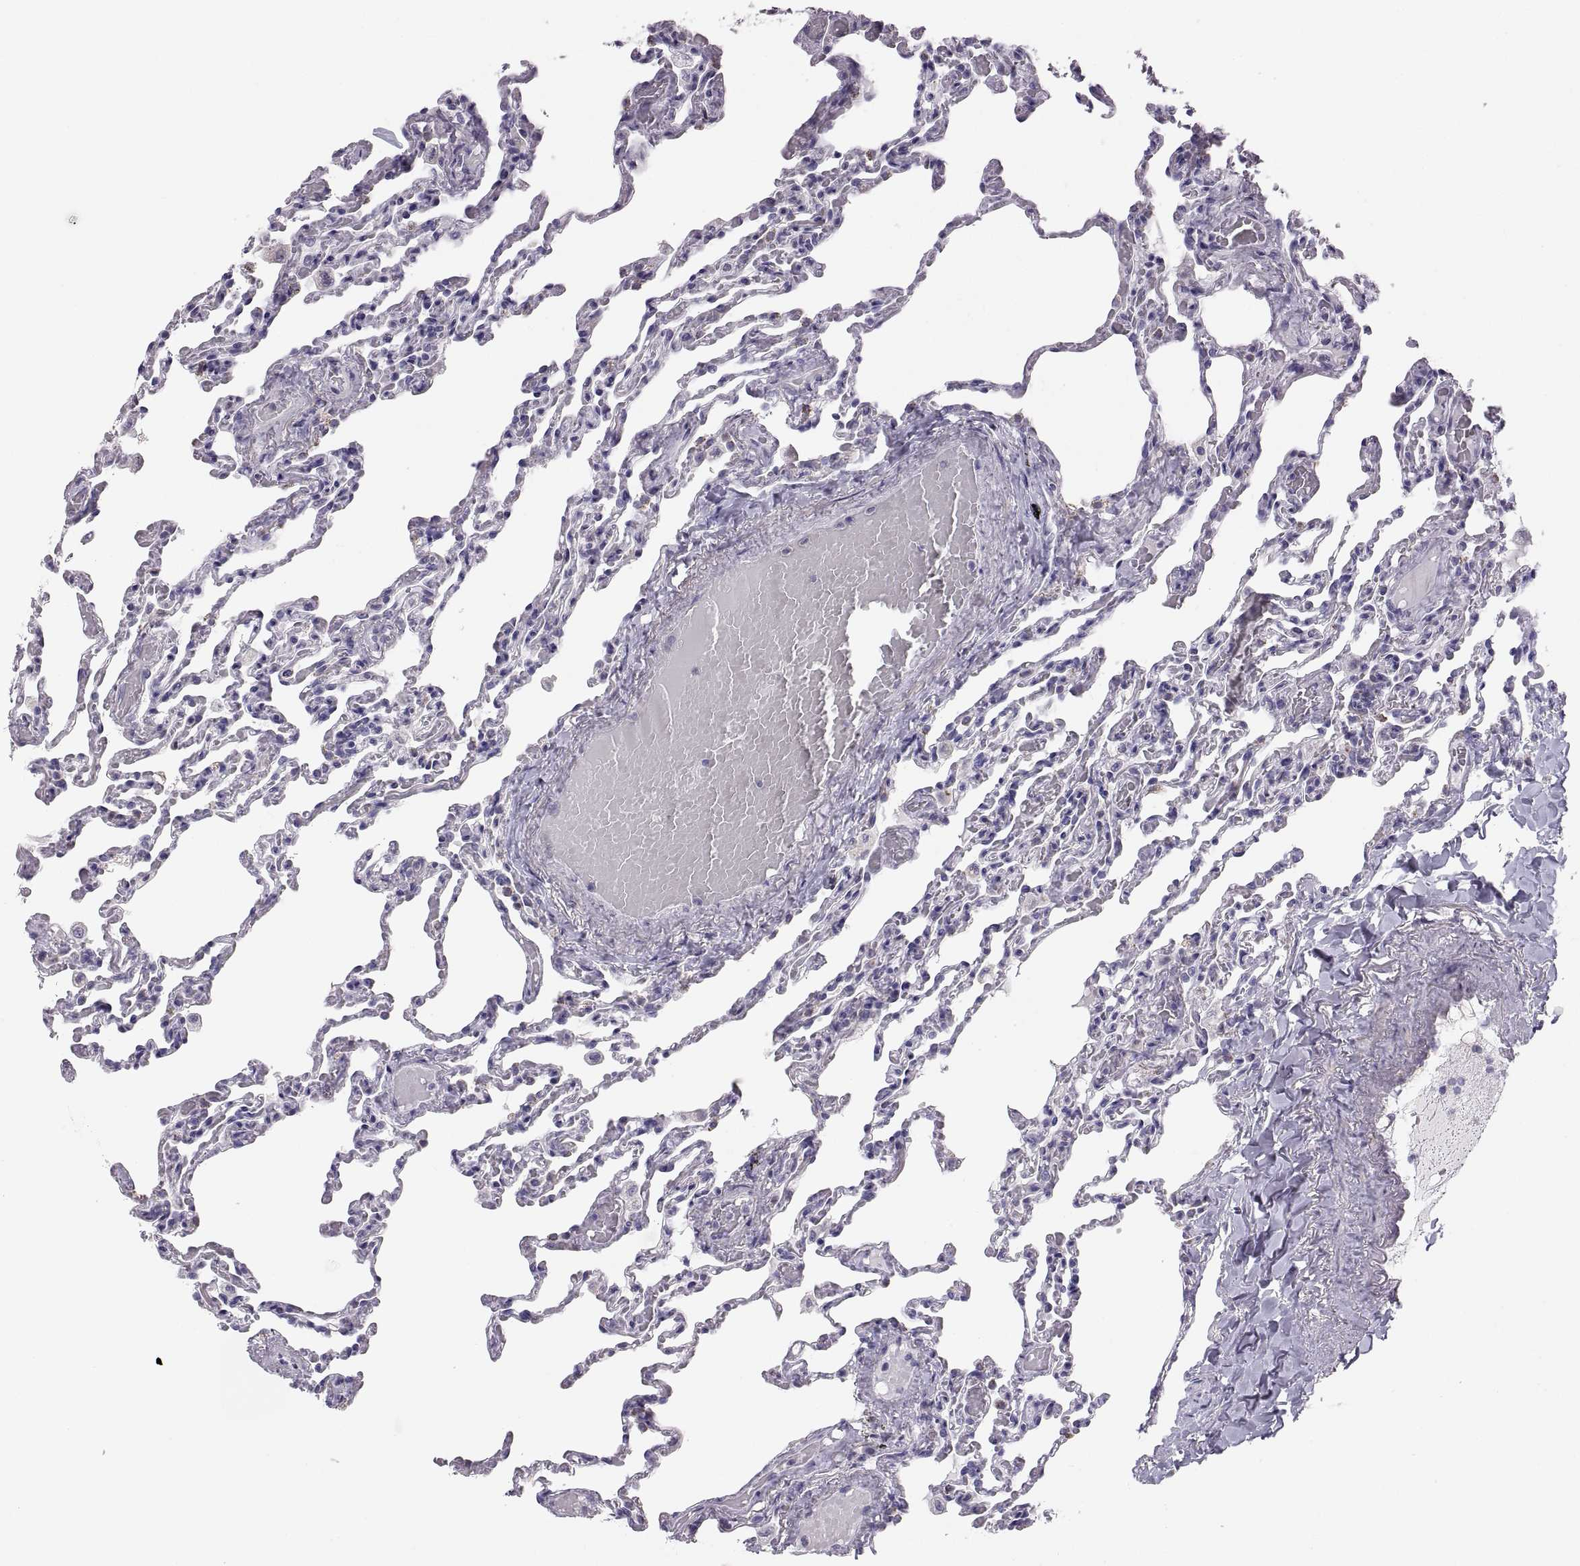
{"staining": {"intensity": "negative", "quantity": "none", "location": "none"}, "tissue": "lung", "cell_type": "Alveolar cells", "image_type": "normal", "snomed": [{"axis": "morphology", "description": "Normal tissue, NOS"}, {"axis": "topography", "description": "Lung"}], "caption": "Immunohistochemical staining of unremarkable lung reveals no significant staining in alveolar cells.", "gene": "COL9A3", "patient": {"sex": "female", "age": 43}}